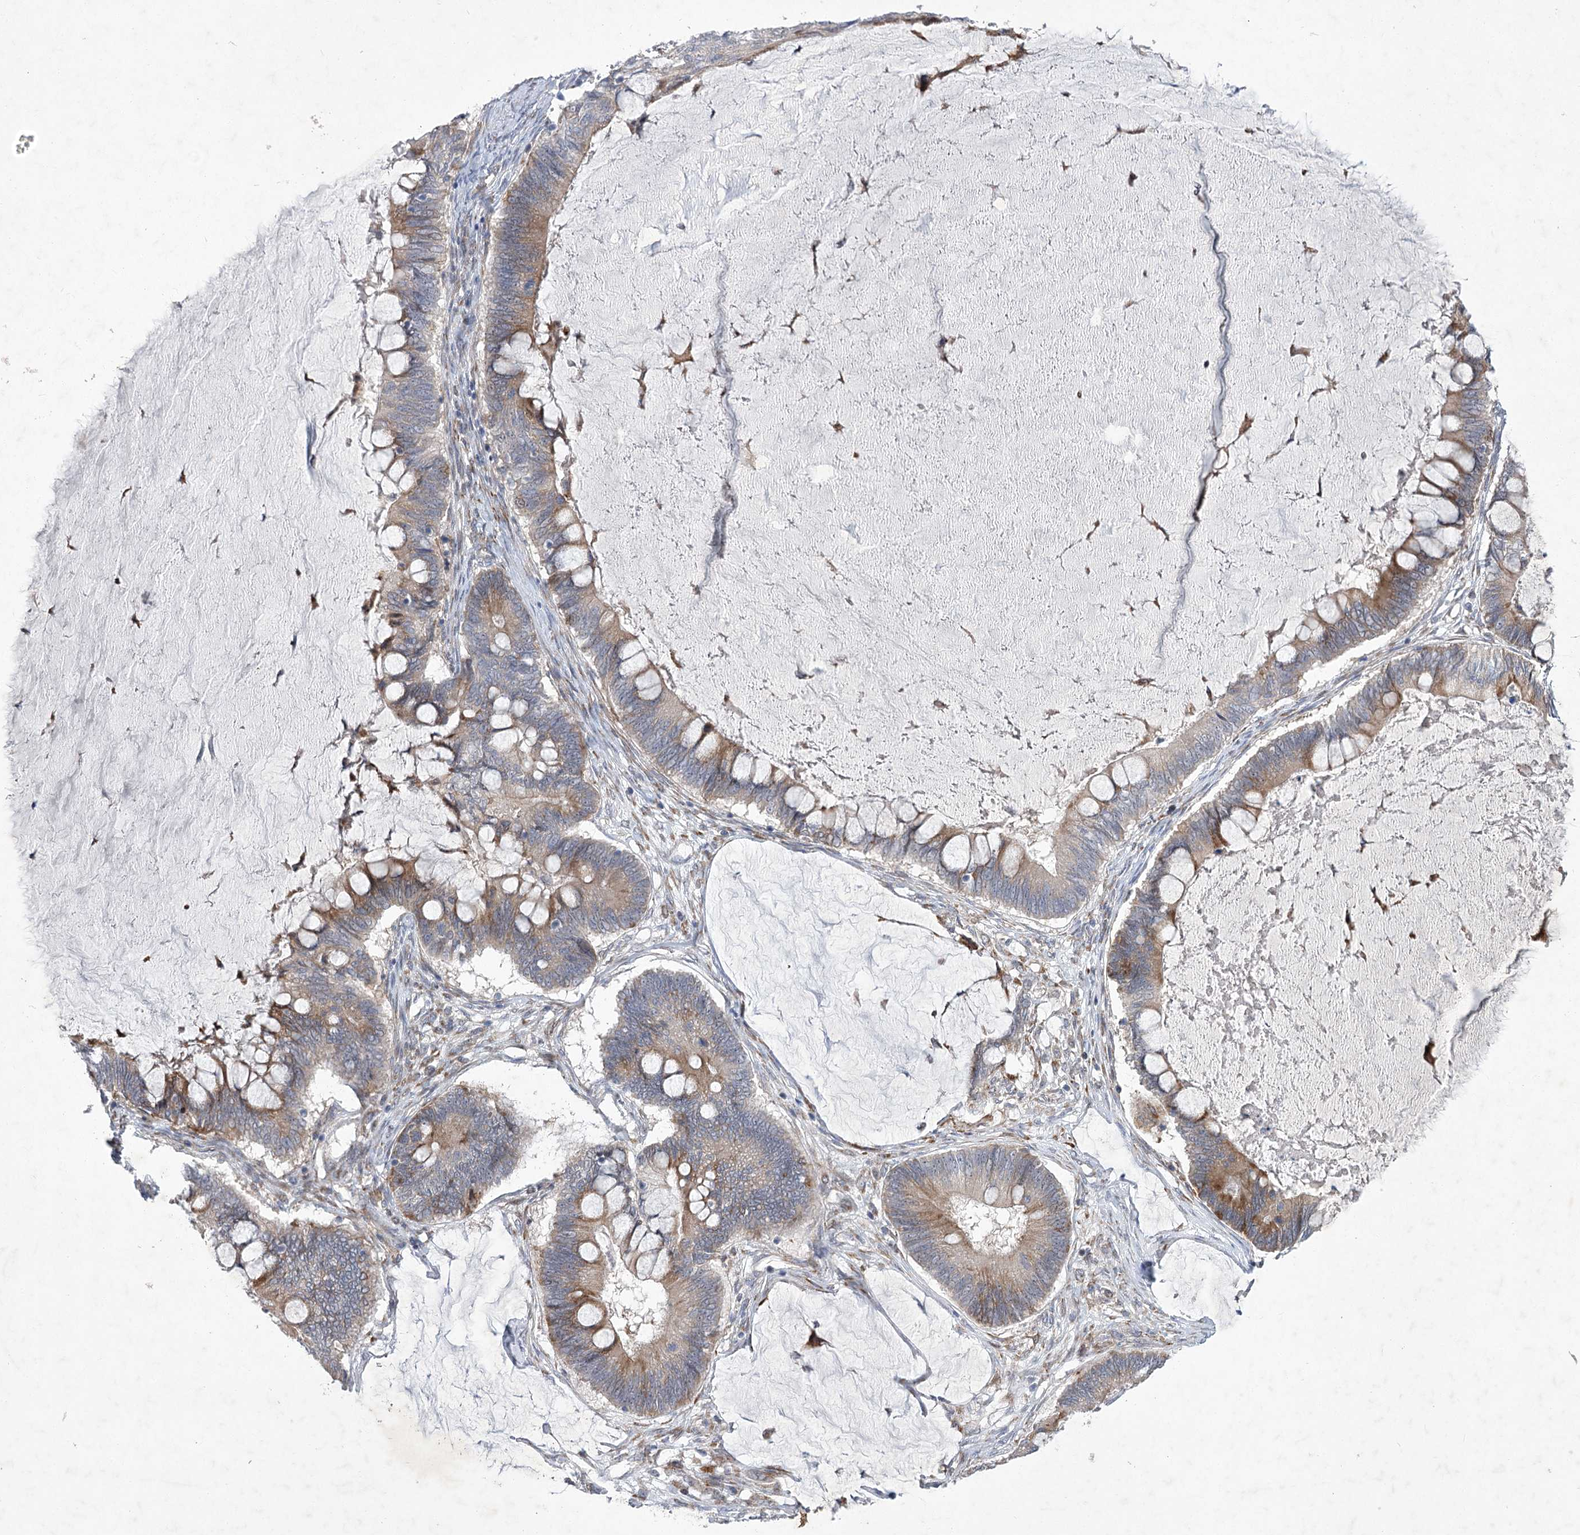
{"staining": {"intensity": "strong", "quantity": "25%-75%", "location": "cytoplasmic/membranous"}, "tissue": "ovarian cancer", "cell_type": "Tumor cells", "image_type": "cancer", "snomed": [{"axis": "morphology", "description": "Cystadenocarcinoma, mucinous, NOS"}, {"axis": "topography", "description": "Ovary"}], "caption": "A brown stain labels strong cytoplasmic/membranous staining of a protein in human ovarian mucinous cystadenocarcinoma tumor cells. Immunohistochemistry (ihc) stains the protein in brown and the nuclei are stained blue.", "gene": "GCNT4", "patient": {"sex": "female", "age": 61}}